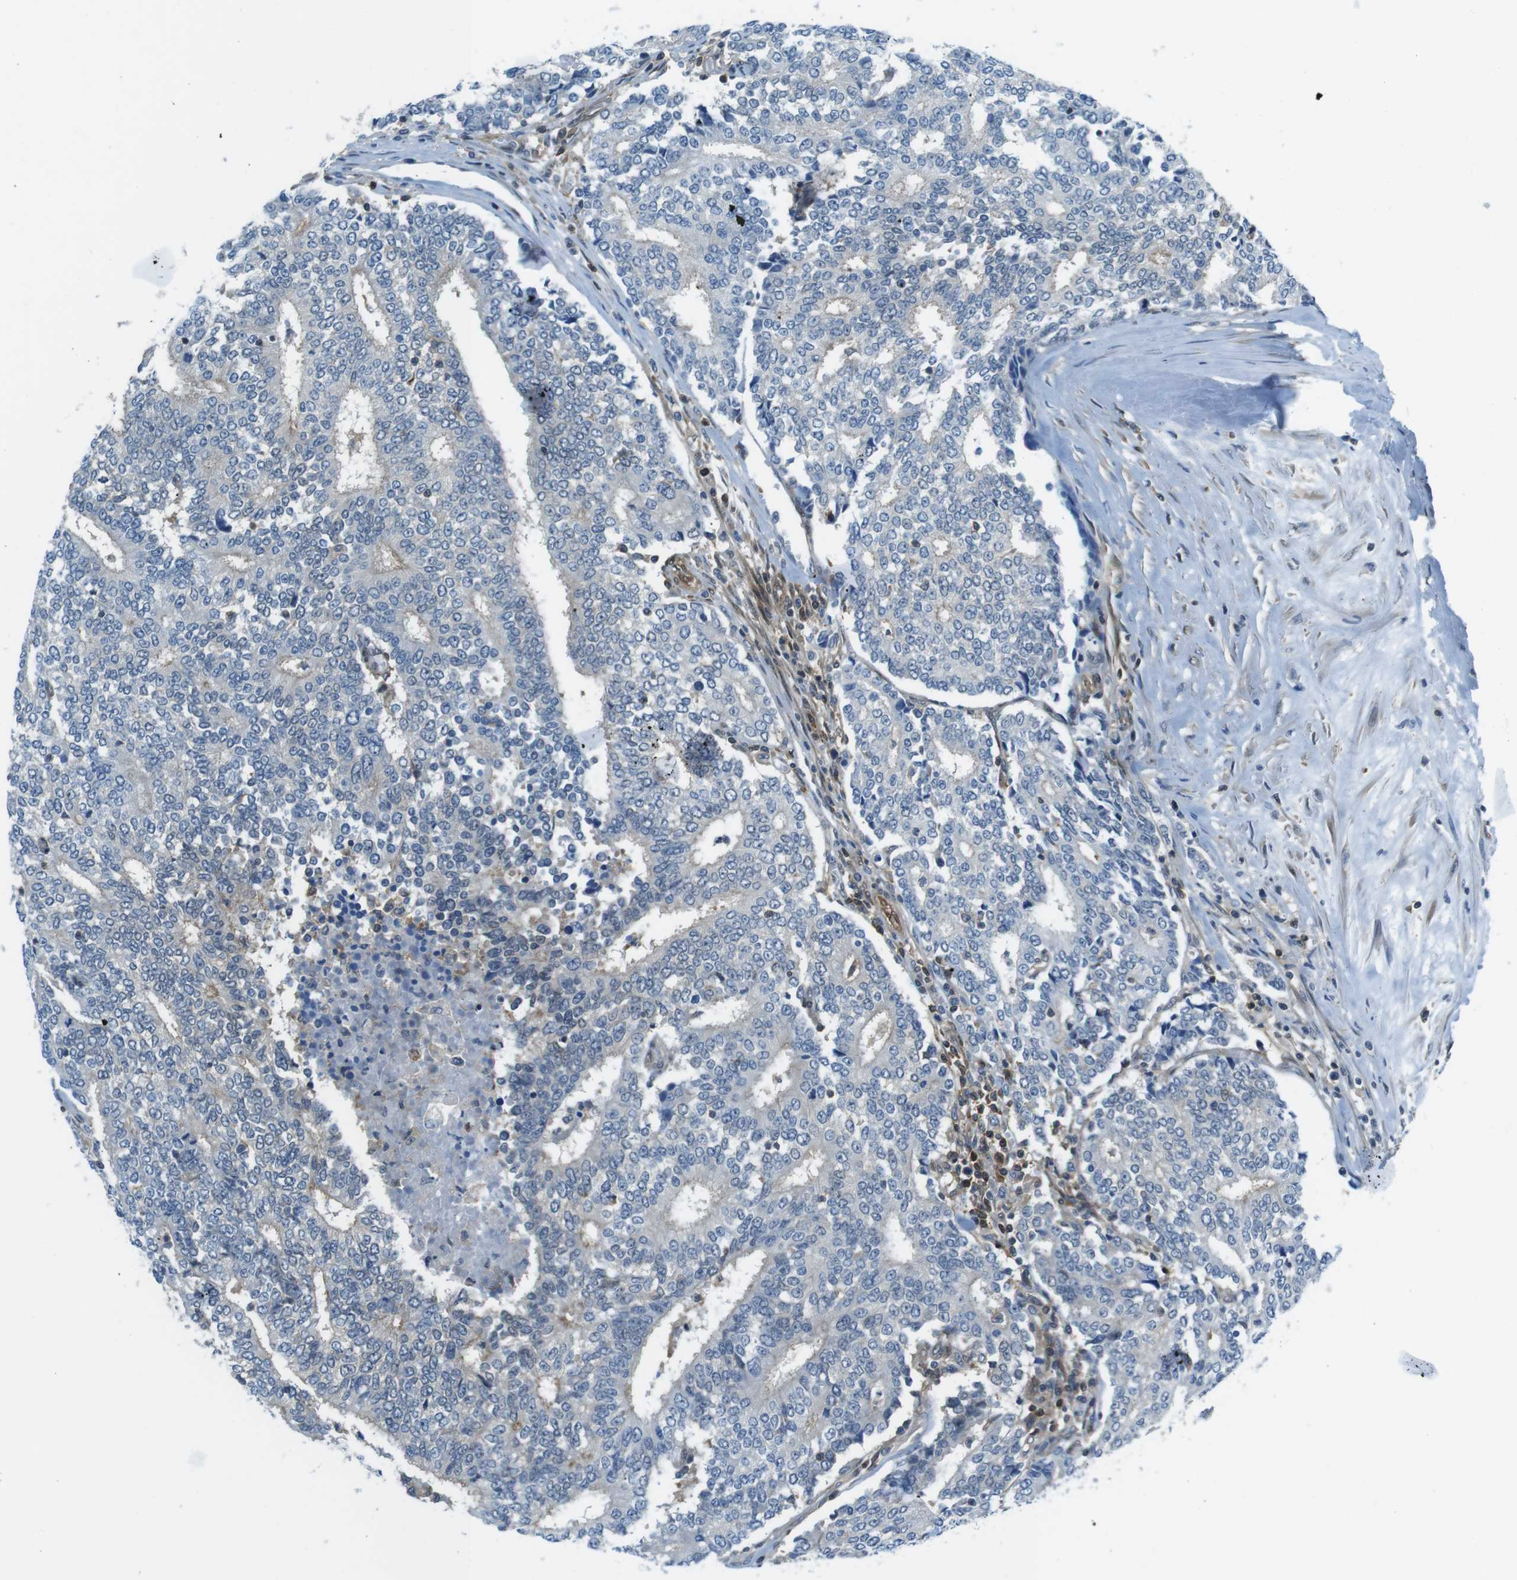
{"staining": {"intensity": "negative", "quantity": "none", "location": "none"}, "tissue": "prostate cancer", "cell_type": "Tumor cells", "image_type": "cancer", "snomed": [{"axis": "morphology", "description": "Normal tissue, NOS"}, {"axis": "morphology", "description": "Adenocarcinoma, High grade"}, {"axis": "topography", "description": "Prostate"}, {"axis": "topography", "description": "Seminal veicle"}], "caption": "Human prostate cancer (high-grade adenocarcinoma) stained for a protein using immunohistochemistry (IHC) reveals no expression in tumor cells.", "gene": "TES", "patient": {"sex": "male", "age": 55}}